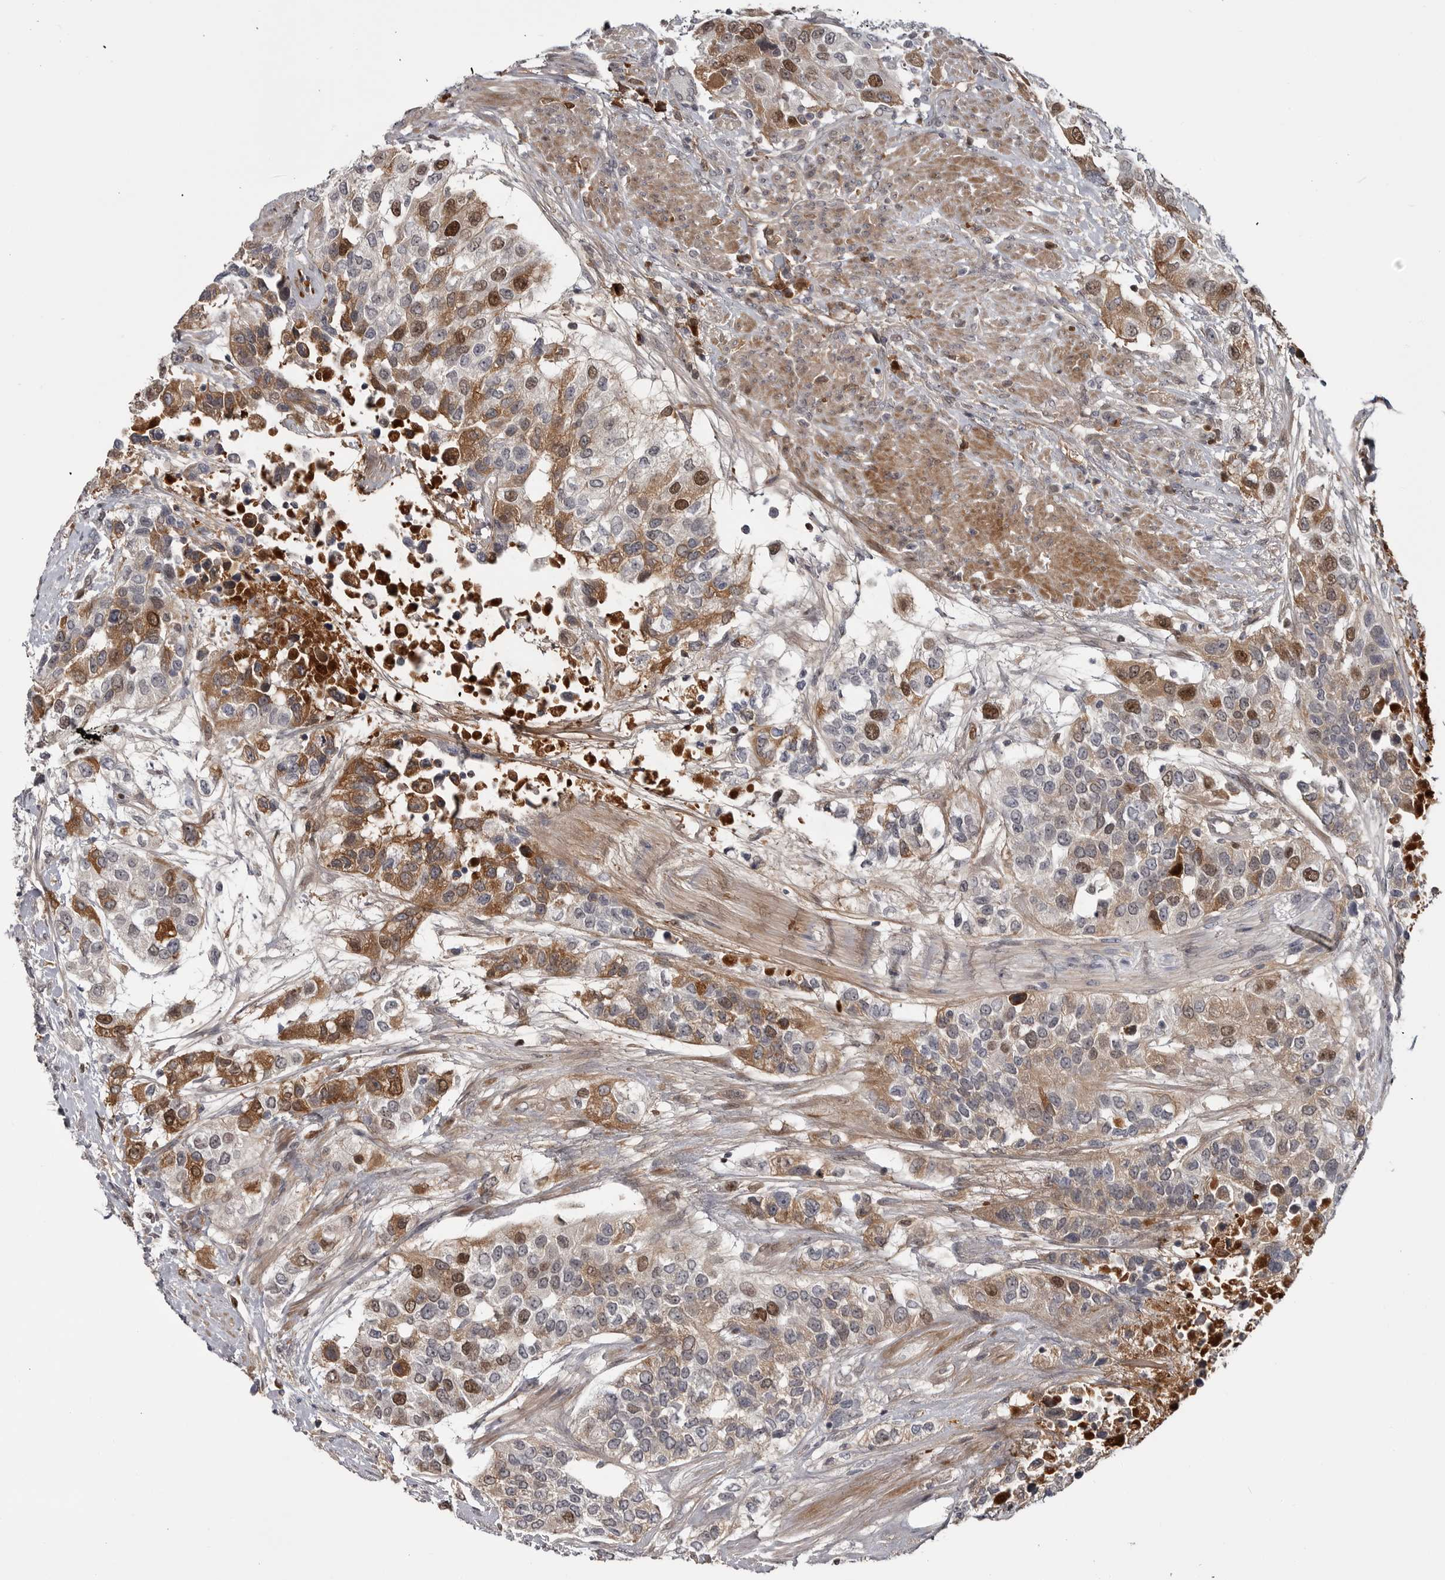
{"staining": {"intensity": "moderate", "quantity": ">75%", "location": "cytoplasmic/membranous,nuclear"}, "tissue": "urothelial cancer", "cell_type": "Tumor cells", "image_type": "cancer", "snomed": [{"axis": "morphology", "description": "Urothelial carcinoma, High grade"}, {"axis": "topography", "description": "Urinary bladder"}], "caption": "This is a photomicrograph of immunohistochemistry staining of urothelial carcinoma (high-grade), which shows moderate staining in the cytoplasmic/membranous and nuclear of tumor cells.", "gene": "ZNF277", "patient": {"sex": "female", "age": 80}}